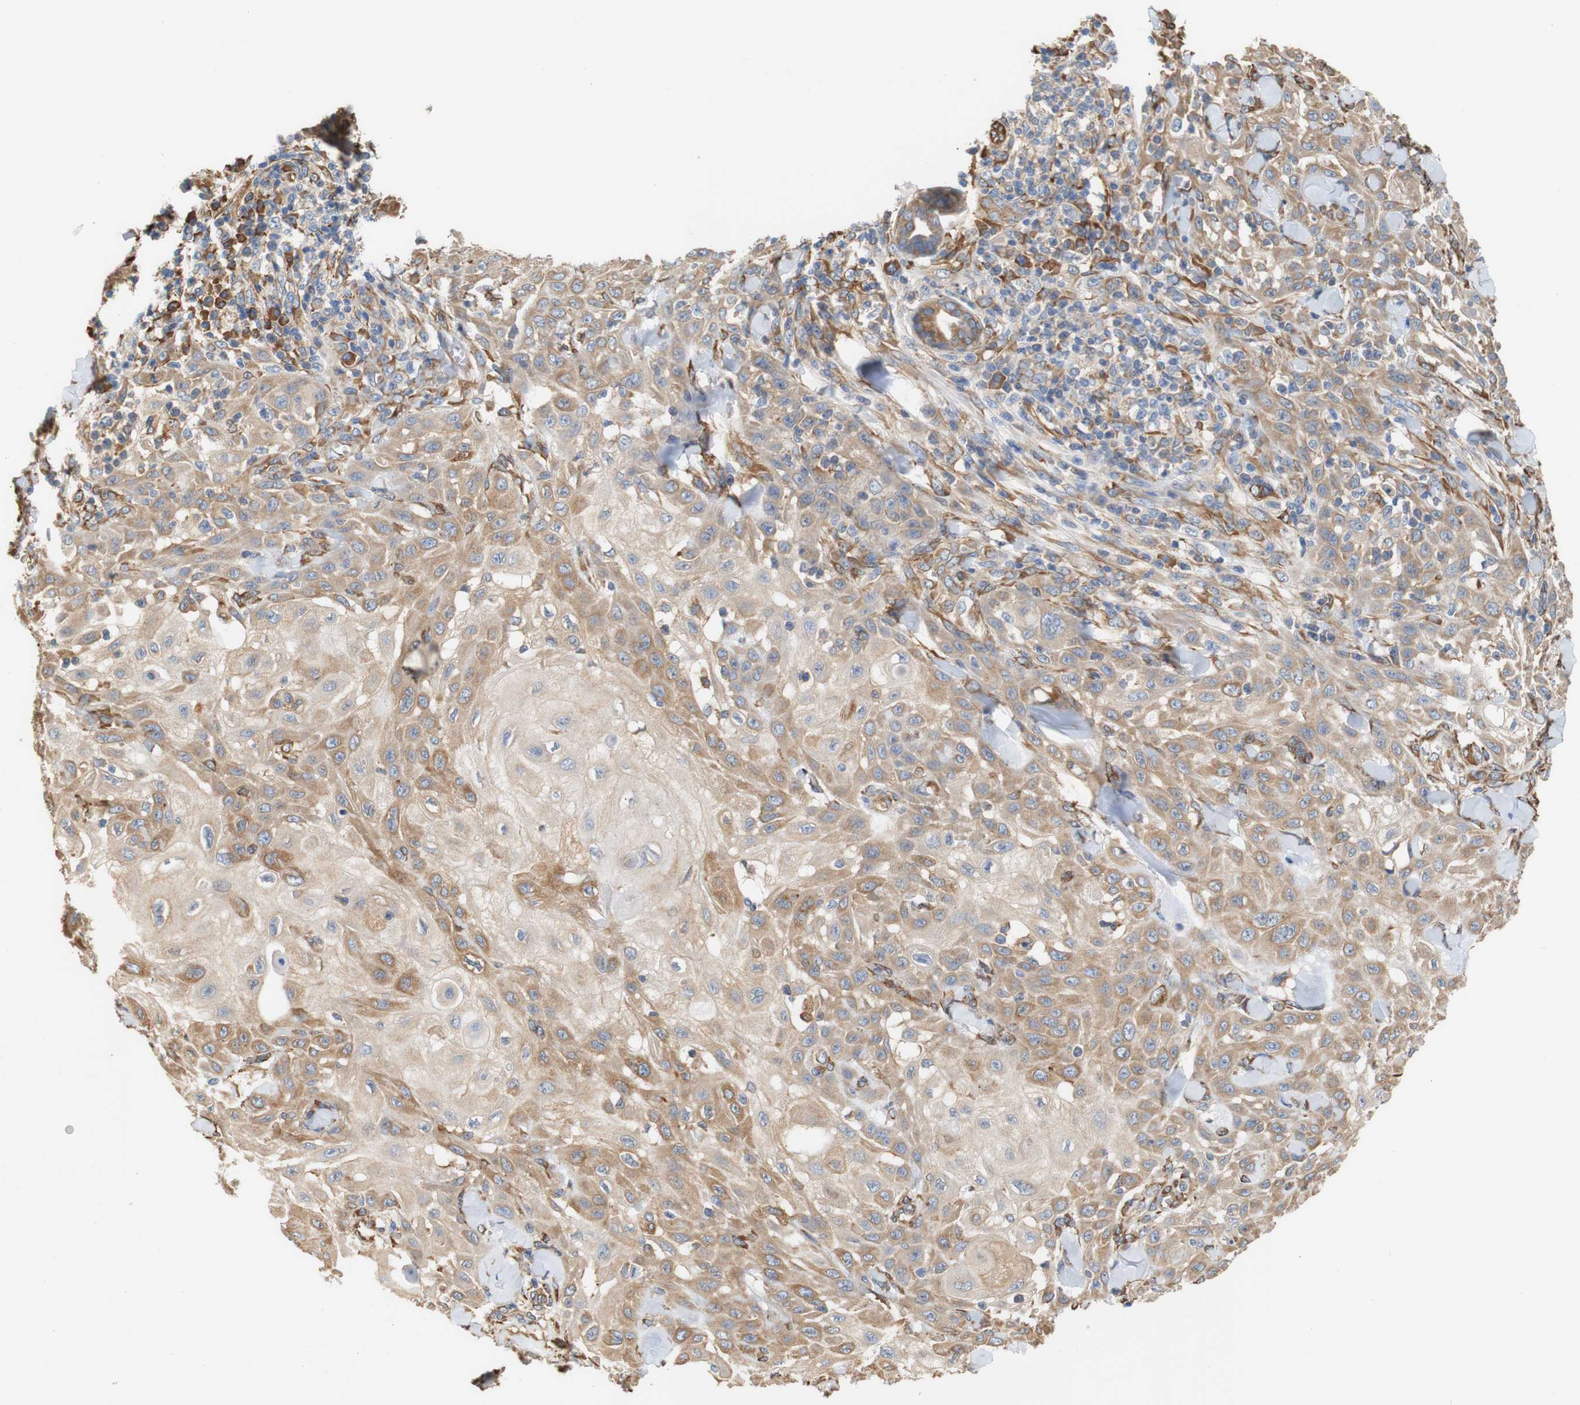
{"staining": {"intensity": "moderate", "quantity": "25%-75%", "location": "cytoplasmic/membranous"}, "tissue": "skin cancer", "cell_type": "Tumor cells", "image_type": "cancer", "snomed": [{"axis": "morphology", "description": "Squamous cell carcinoma, NOS"}, {"axis": "topography", "description": "Skin"}], "caption": "This histopathology image displays immunohistochemistry staining of skin cancer, with medium moderate cytoplasmic/membranous staining in approximately 25%-75% of tumor cells.", "gene": "EIF2AK4", "patient": {"sex": "male", "age": 24}}